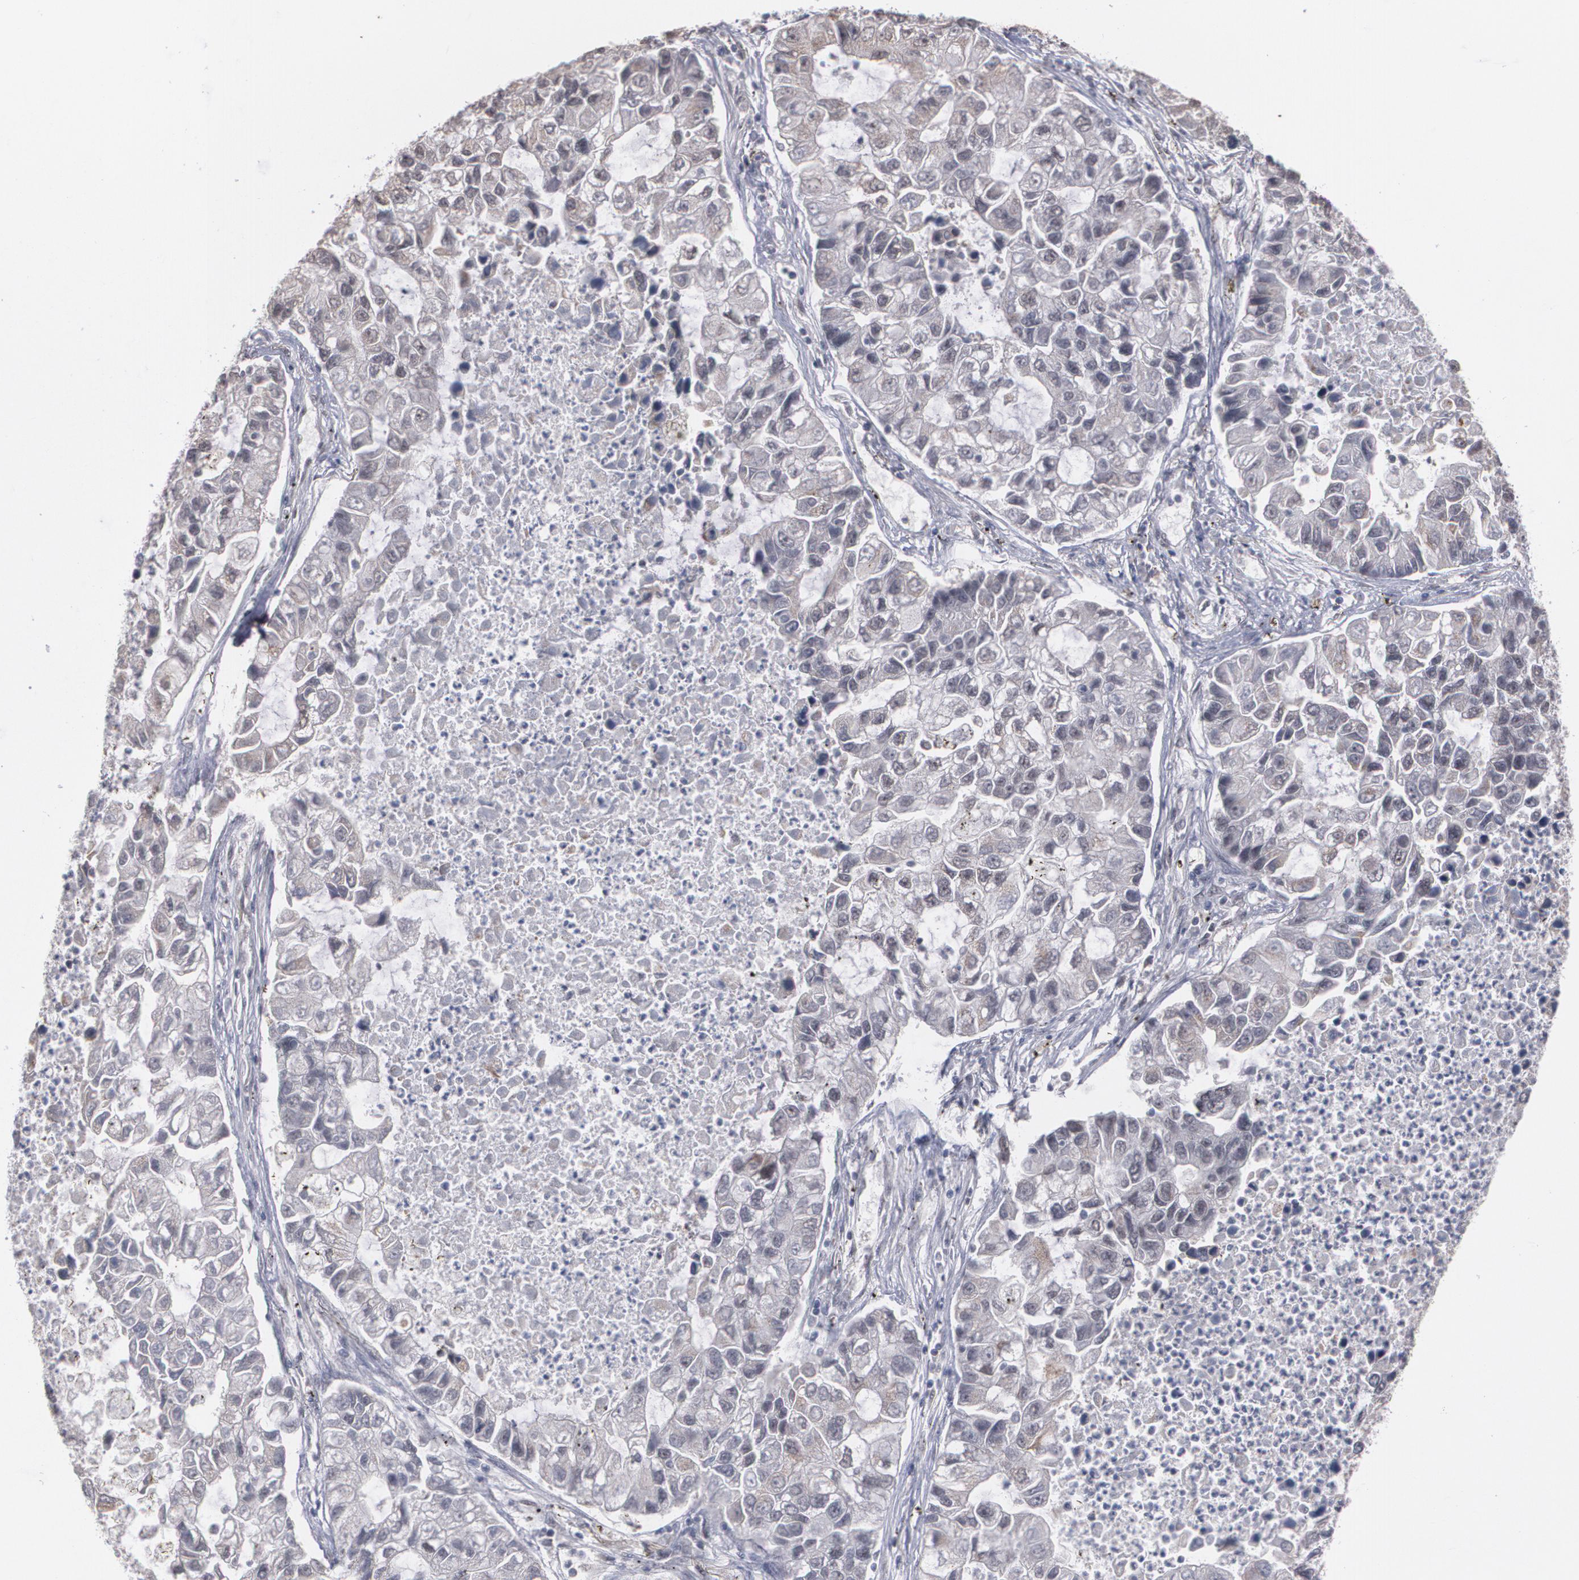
{"staining": {"intensity": "weak", "quantity": "25%-75%", "location": "cytoplasmic/membranous,nuclear"}, "tissue": "lung cancer", "cell_type": "Tumor cells", "image_type": "cancer", "snomed": [{"axis": "morphology", "description": "Adenocarcinoma, NOS"}, {"axis": "topography", "description": "Lung"}], "caption": "This is an image of immunohistochemistry (IHC) staining of lung cancer (adenocarcinoma), which shows weak staining in the cytoplasmic/membranous and nuclear of tumor cells.", "gene": "ZNF75A", "patient": {"sex": "female", "age": 51}}